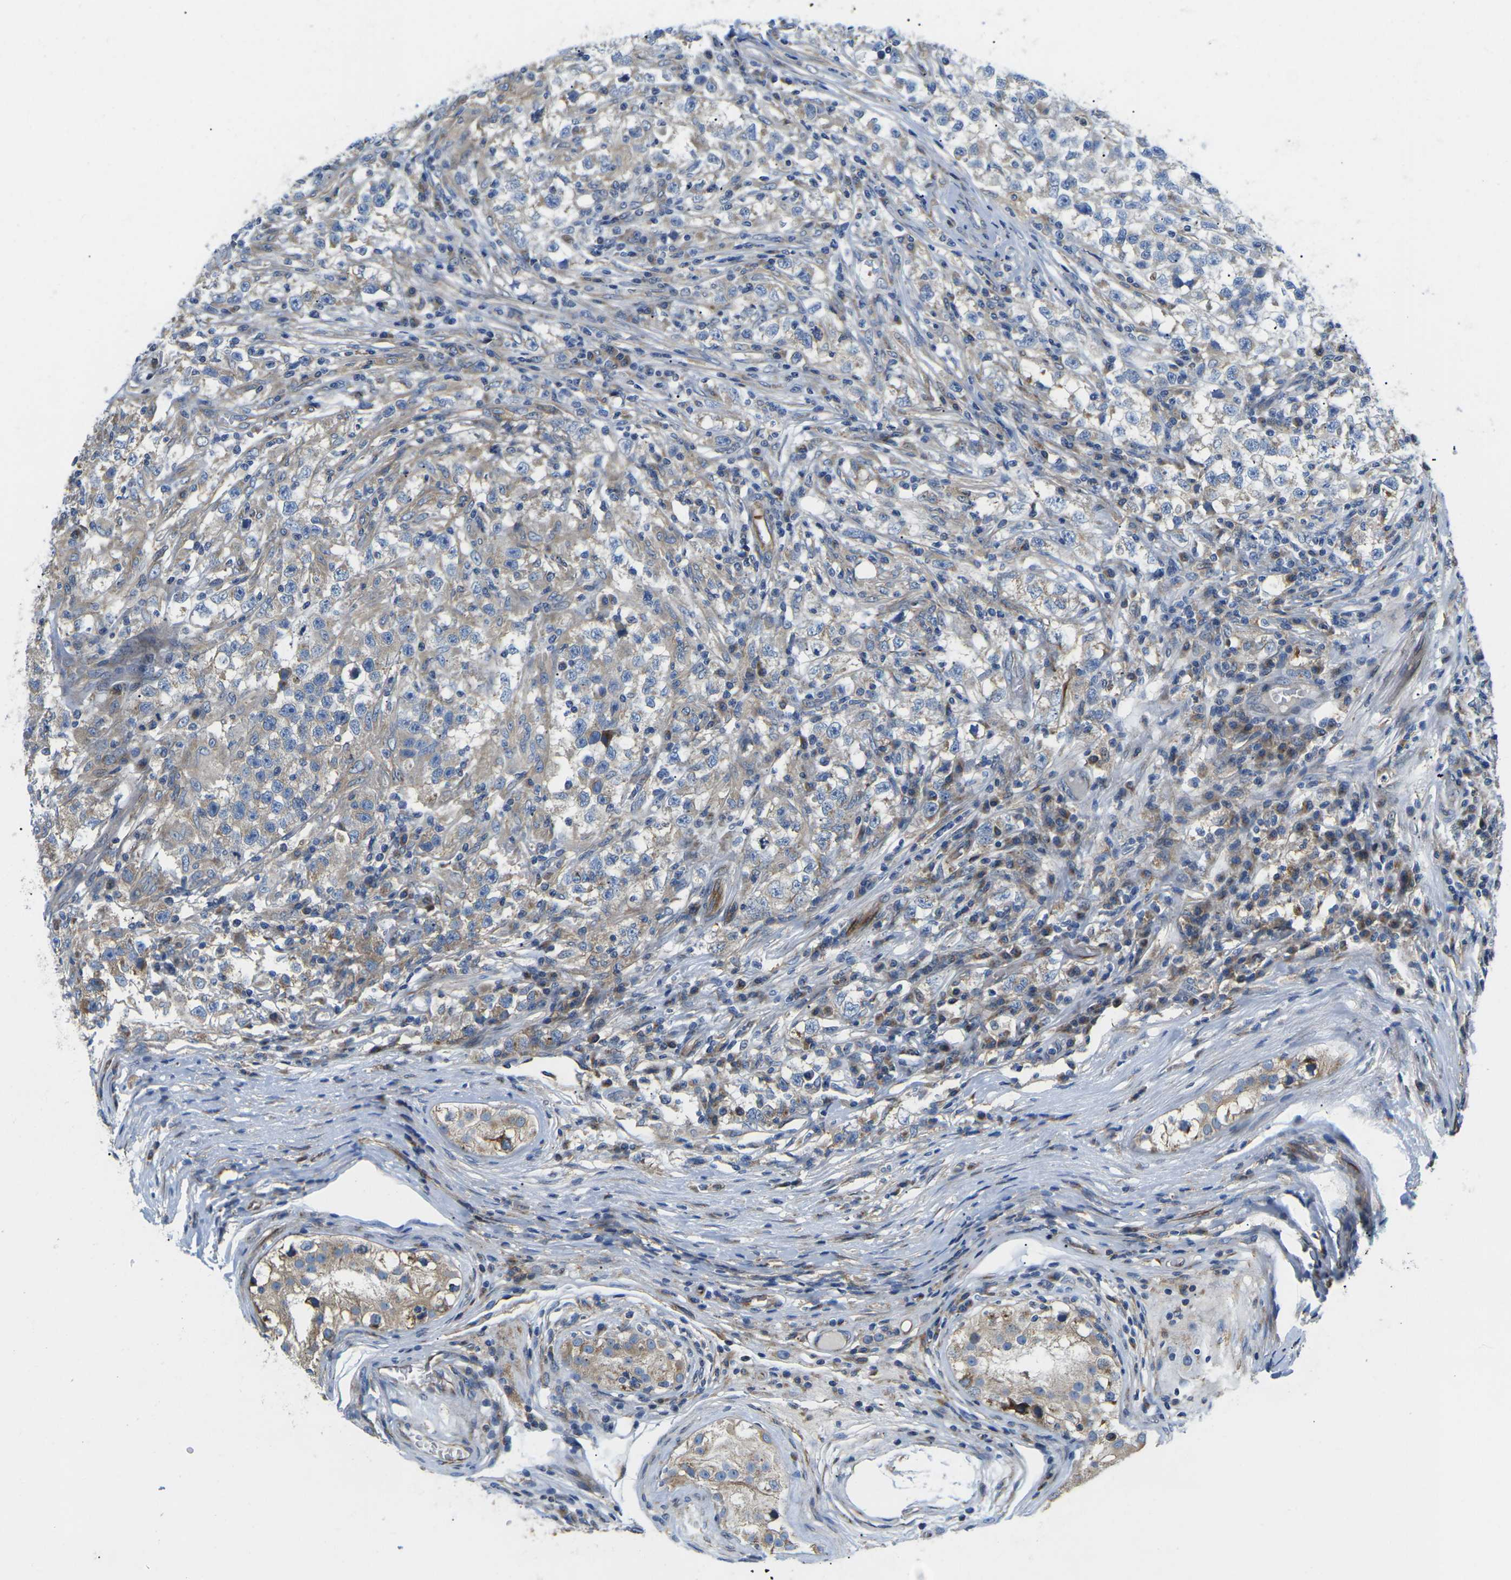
{"staining": {"intensity": "weak", "quantity": "25%-75%", "location": "cytoplasmic/membranous"}, "tissue": "testis cancer", "cell_type": "Tumor cells", "image_type": "cancer", "snomed": [{"axis": "morphology", "description": "Carcinoma, Embryonal, NOS"}, {"axis": "topography", "description": "Testis"}], "caption": "Weak cytoplasmic/membranous positivity is present in approximately 25%-75% of tumor cells in embryonal carcinoma (testis).", "gene": "TMEFF2", "patient": {"sex": "male", "age": 21}}